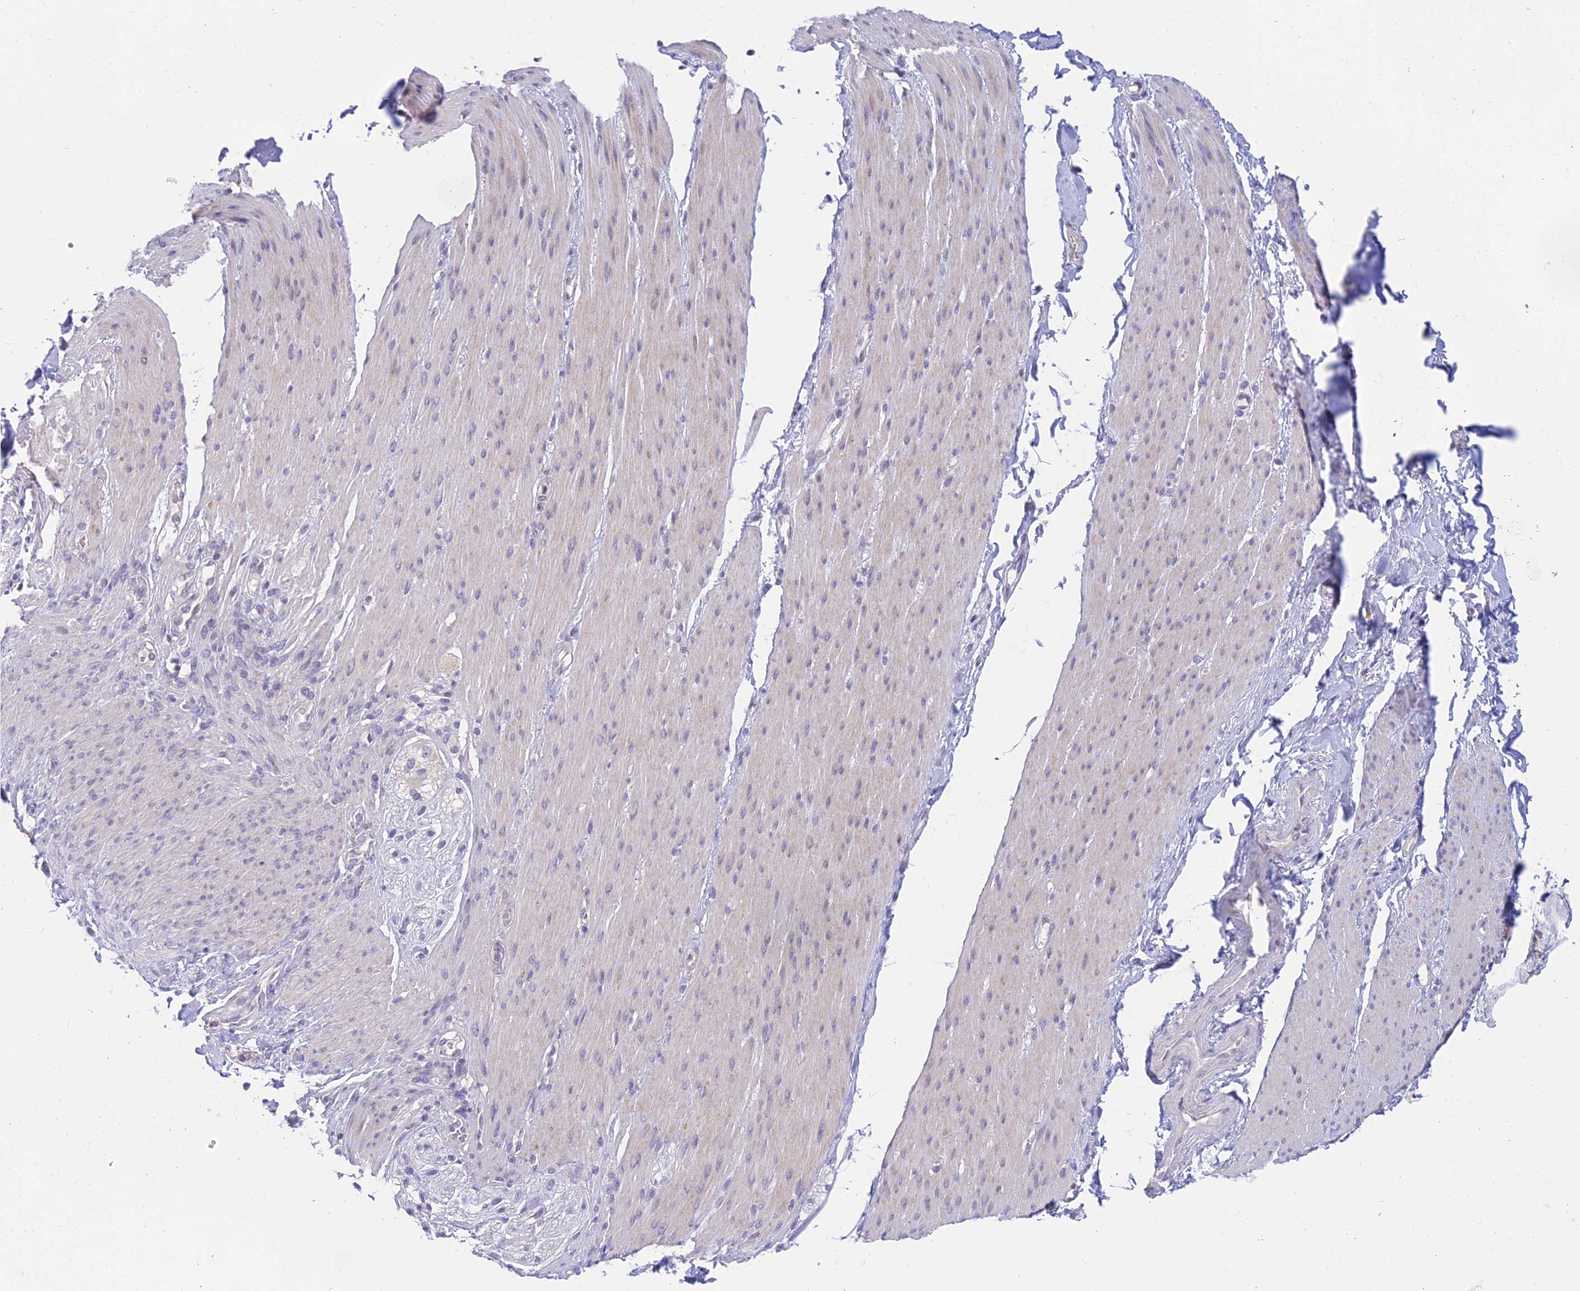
{"staining": {"intensity": "negative", "quantity": "none", "location": "none"}, "tissue": "adipose tissue", "cell_type": "Adipocytes", "image_type": "normal", "snomed": [{"axis": "morphology", "description": "Normal tissue, NOS"}, {"axis": "topography", "description": "Colon"}, {"axis": "topography", "description": "Peripheral nerve tissue"}], "caption": "High power microscopy photomicrograph of an IHC histopathology image of normal adipose tissue, revealing no significant staining in adipocytes. Nuclei are stained in blue.", "gene": "CFAP206", "patient": {"sex": "female", "age": 61}}